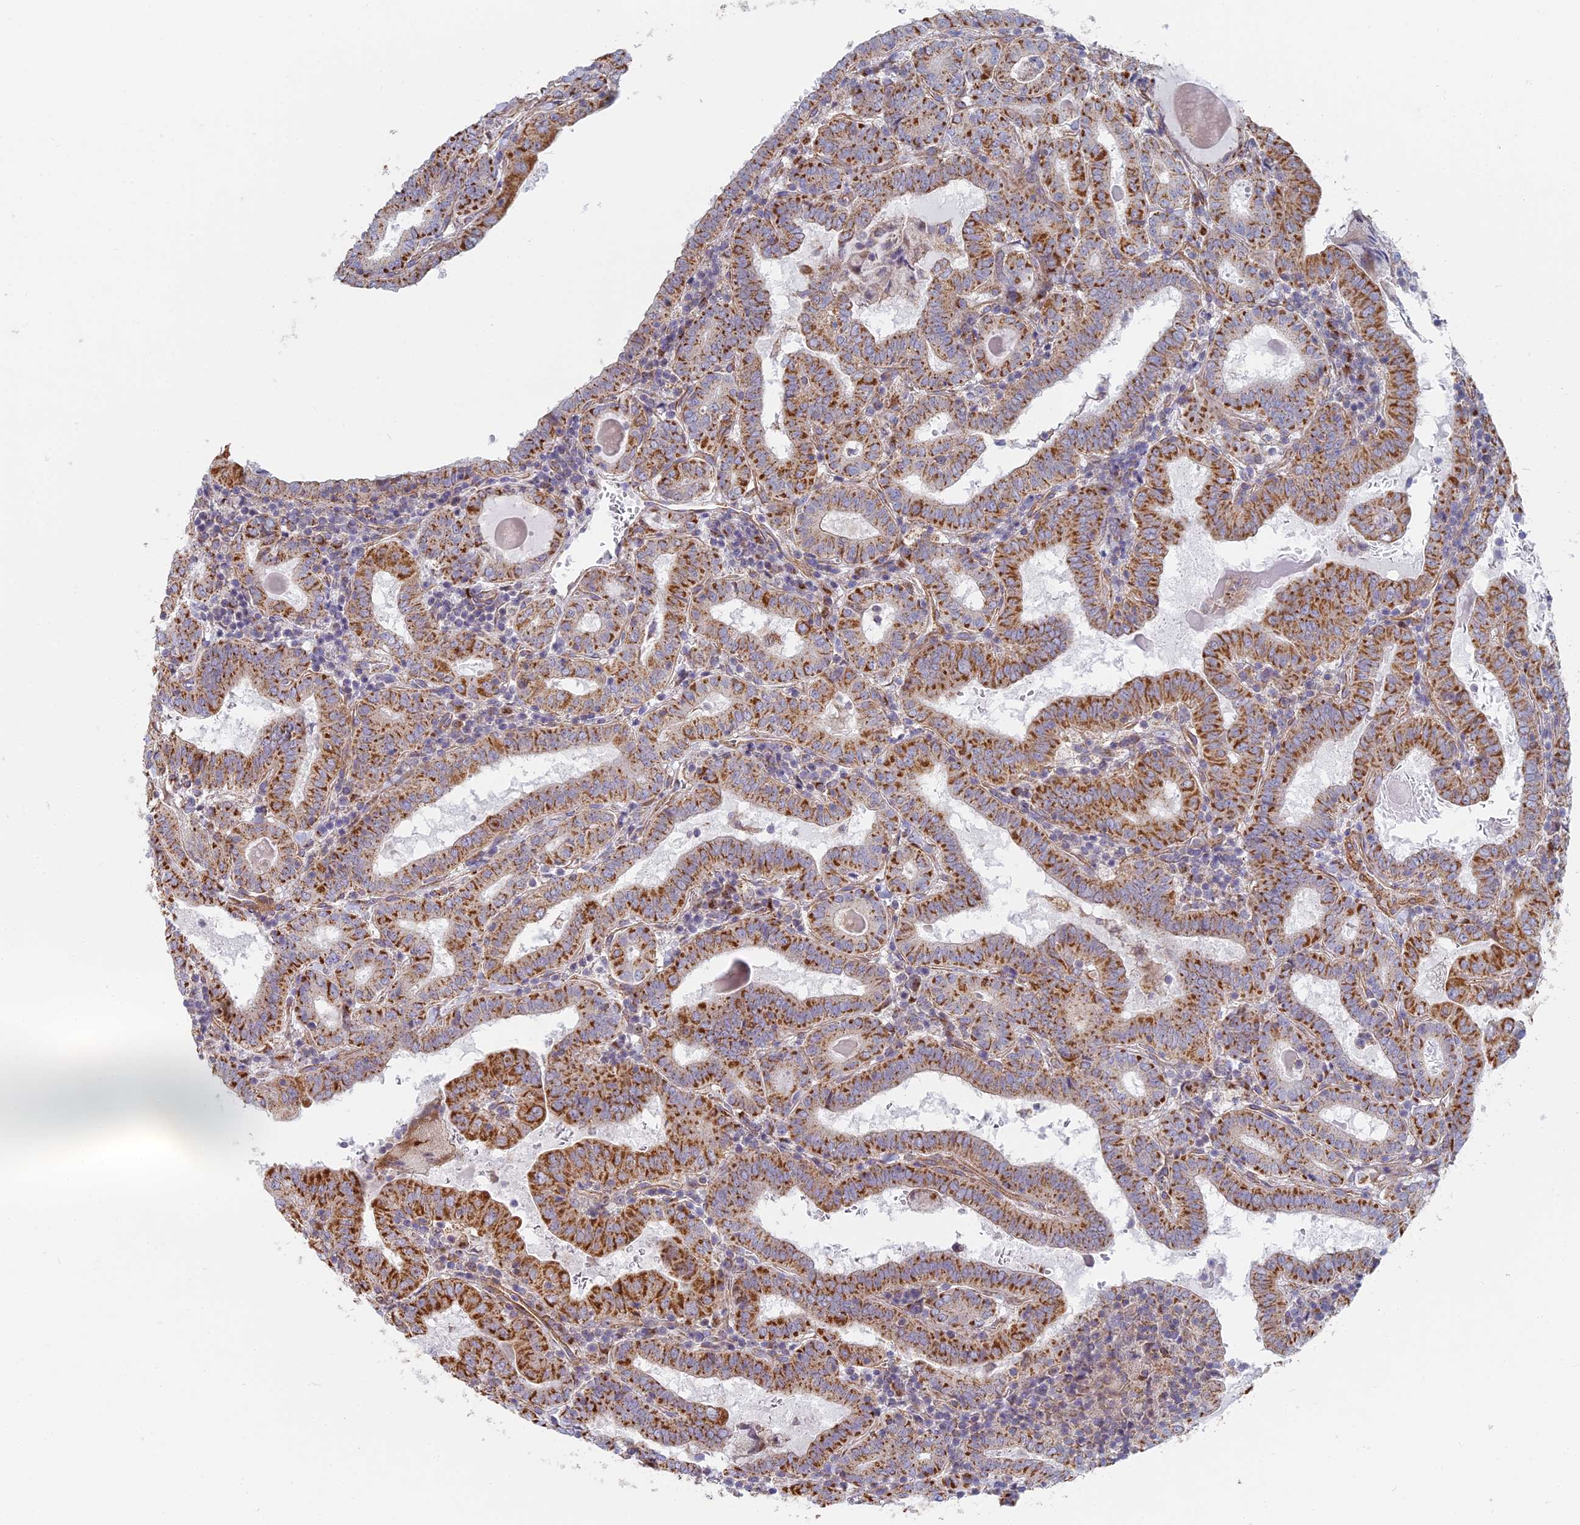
{"staining": {"intensity": "moderate", "quantity": ">75%", "location": "cytoplasmic/membranous"}, "tissue": "thyroid cancer", "cell_type": "Tumor cells", "image_type": "cancer", "snomed": [{"axis": "morphology", "description": "Papillary adenocarcinoma, NOS"}, {"axis": "topography", "description": "Thyroid gland"}], "caption": "Protein positivity by immunohistochemistry demonstrates moderate cytoplasmic/membranous staining in approximately >75% of tumor cells in papillary adenocarcinoma (thyroid).", "gene": "DDA1", "patient": {"sex": "female", "age": 72}}